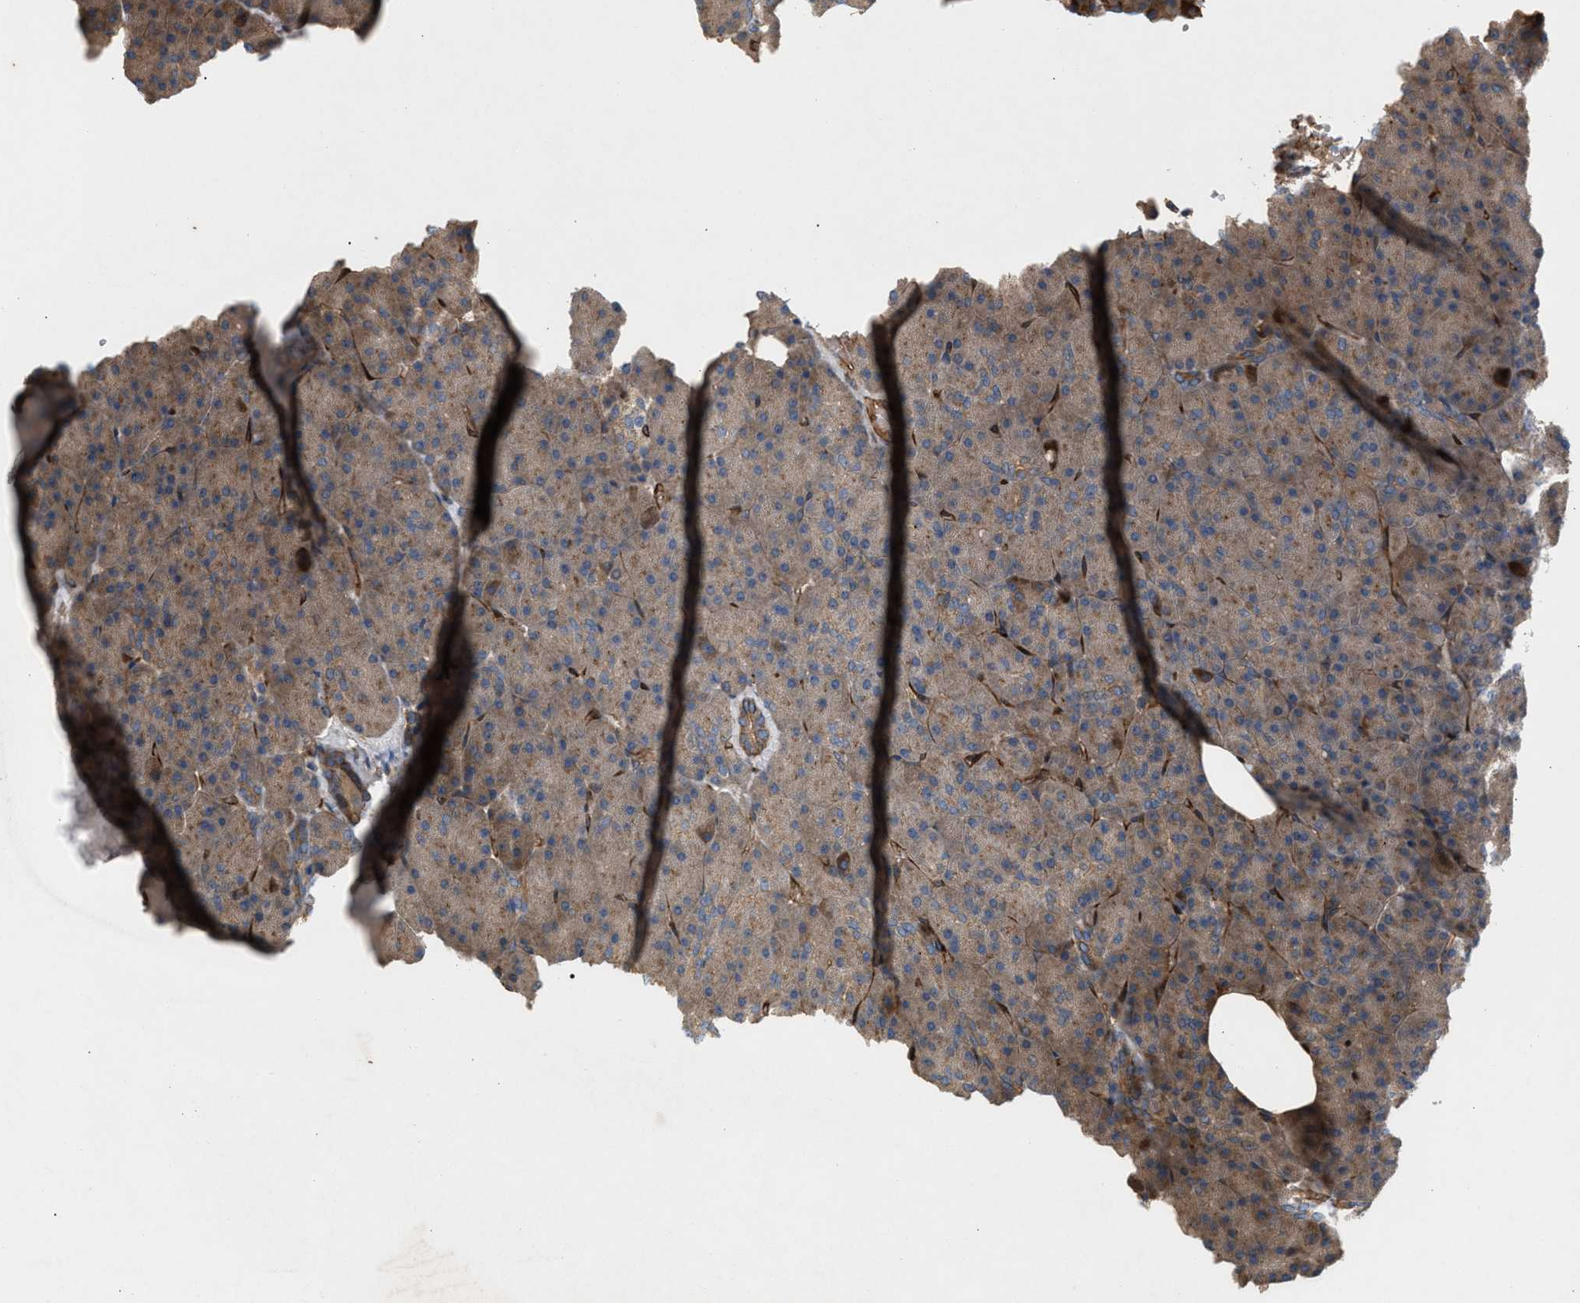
{"staining": {"intensity": "moderate", "quantity": ">75%", "location": "cytoplasmic/membranous"}, "tissue": "pancreas", "cell_type": "Exocrine glandular cells", "image_type": "normal", "snomed": [{"axis": "morphology", "description": "Normal tissue, NOS"}, {"axis": "topography", "description": "Pancreas"}], "caption": "This is a histology image of IHC staining of unremarkable pancreas, which shows moderate staining in the cytoplasmic/membranous of exocrine glandular cells.", "gene": "GCC1", "patient": {"sex": "female", "age": 35}}